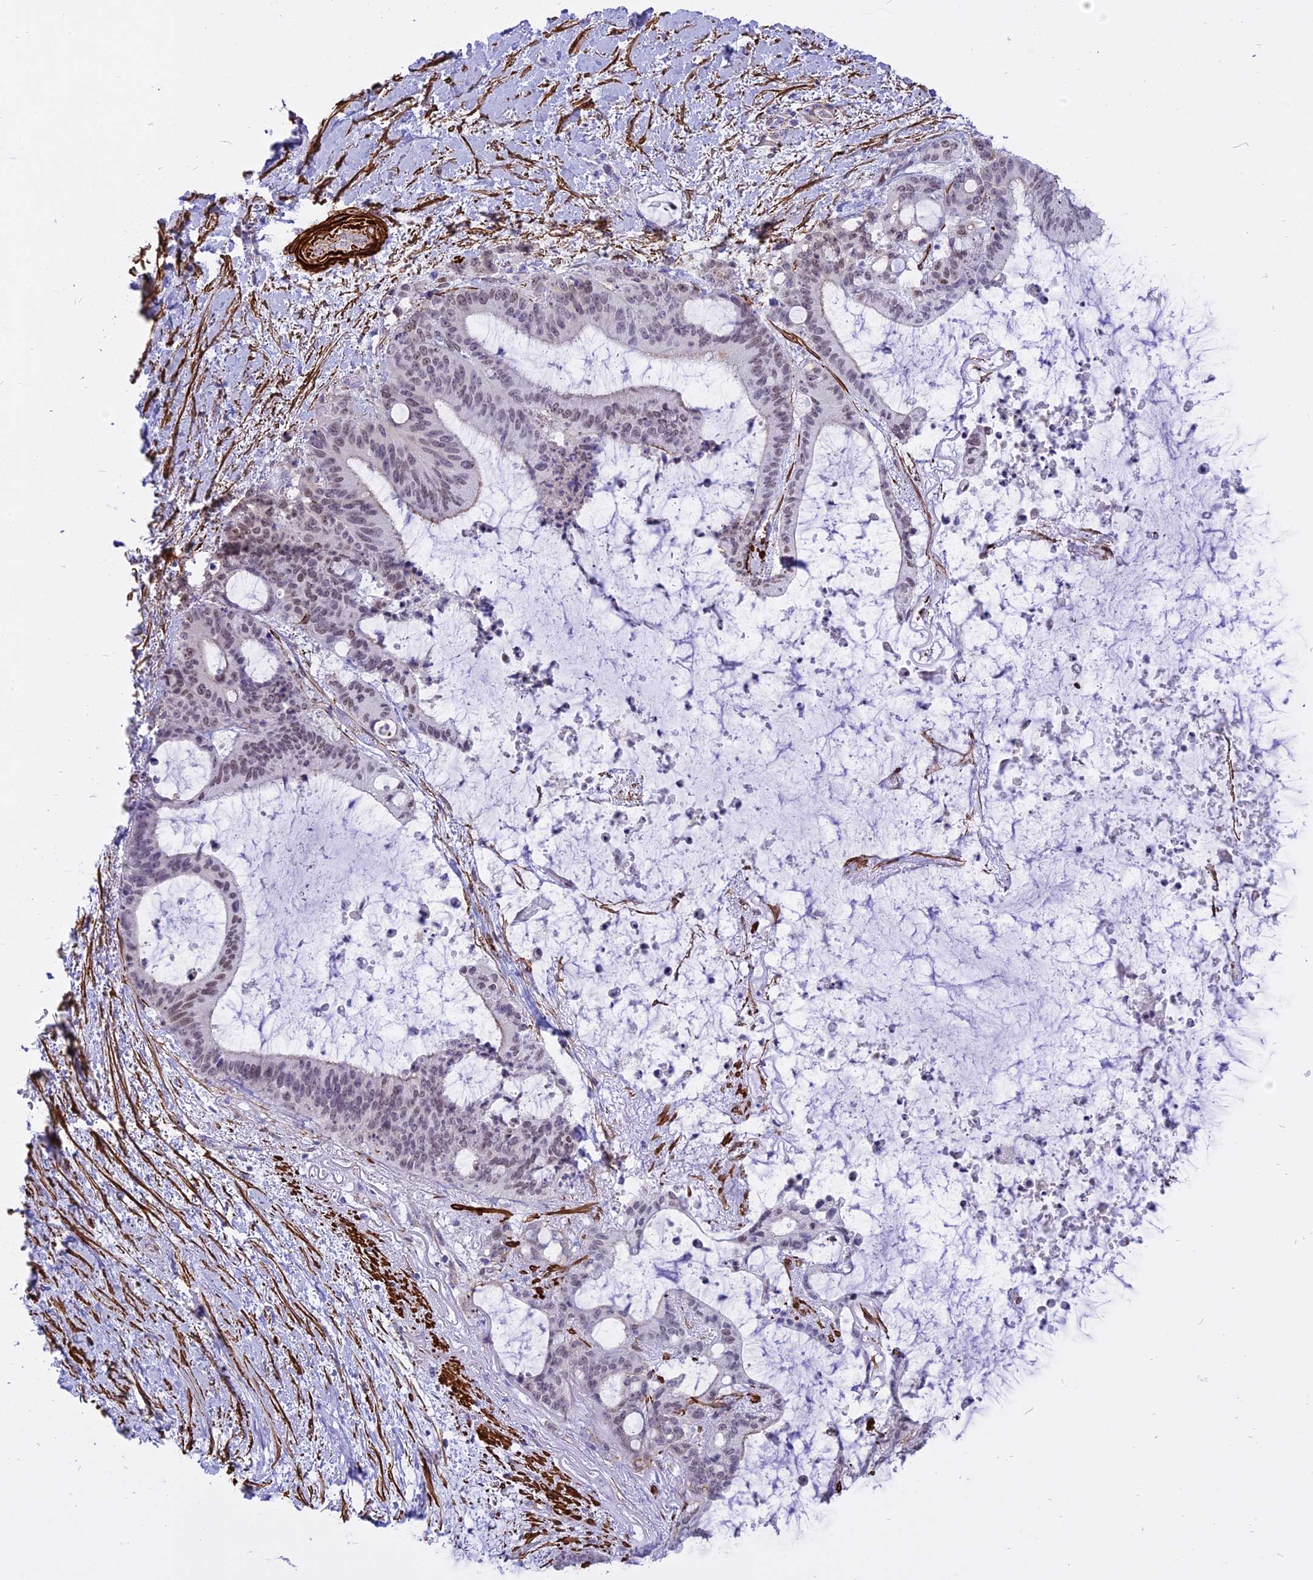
{"staining": {"intensity": "weak", "quantity": "25%-75%", "location": "nuclear"}, "tissue": "liver cancer", "cell_type": "Tumor cells", "image_type": "cancer", "snomed": [{"axis": "morphology", "description": "Normal tissue, NOS"}, {"axis": "morphology", "description": "Cholangiocarcinoma"}, {"axis": "topography", "description": "Liver"}, {"axis": "topography", "description": "Peripheral nerve tissue"}], "caption": "Immunohistochemical staining of liver cancer (cholangiocarcinoma) demonstrates weak nuclear protein staining in approximately 25%-75% of tumor cells. The staining was performed using DAB (3,3'-diaminobenzidine) to visualize the protein expression in brown, while the nuclei were stained in blue with hematoxylin (Magnification: 20x).", "gene": "CENPV", "patient": {"sex": "female", "age": 73}}